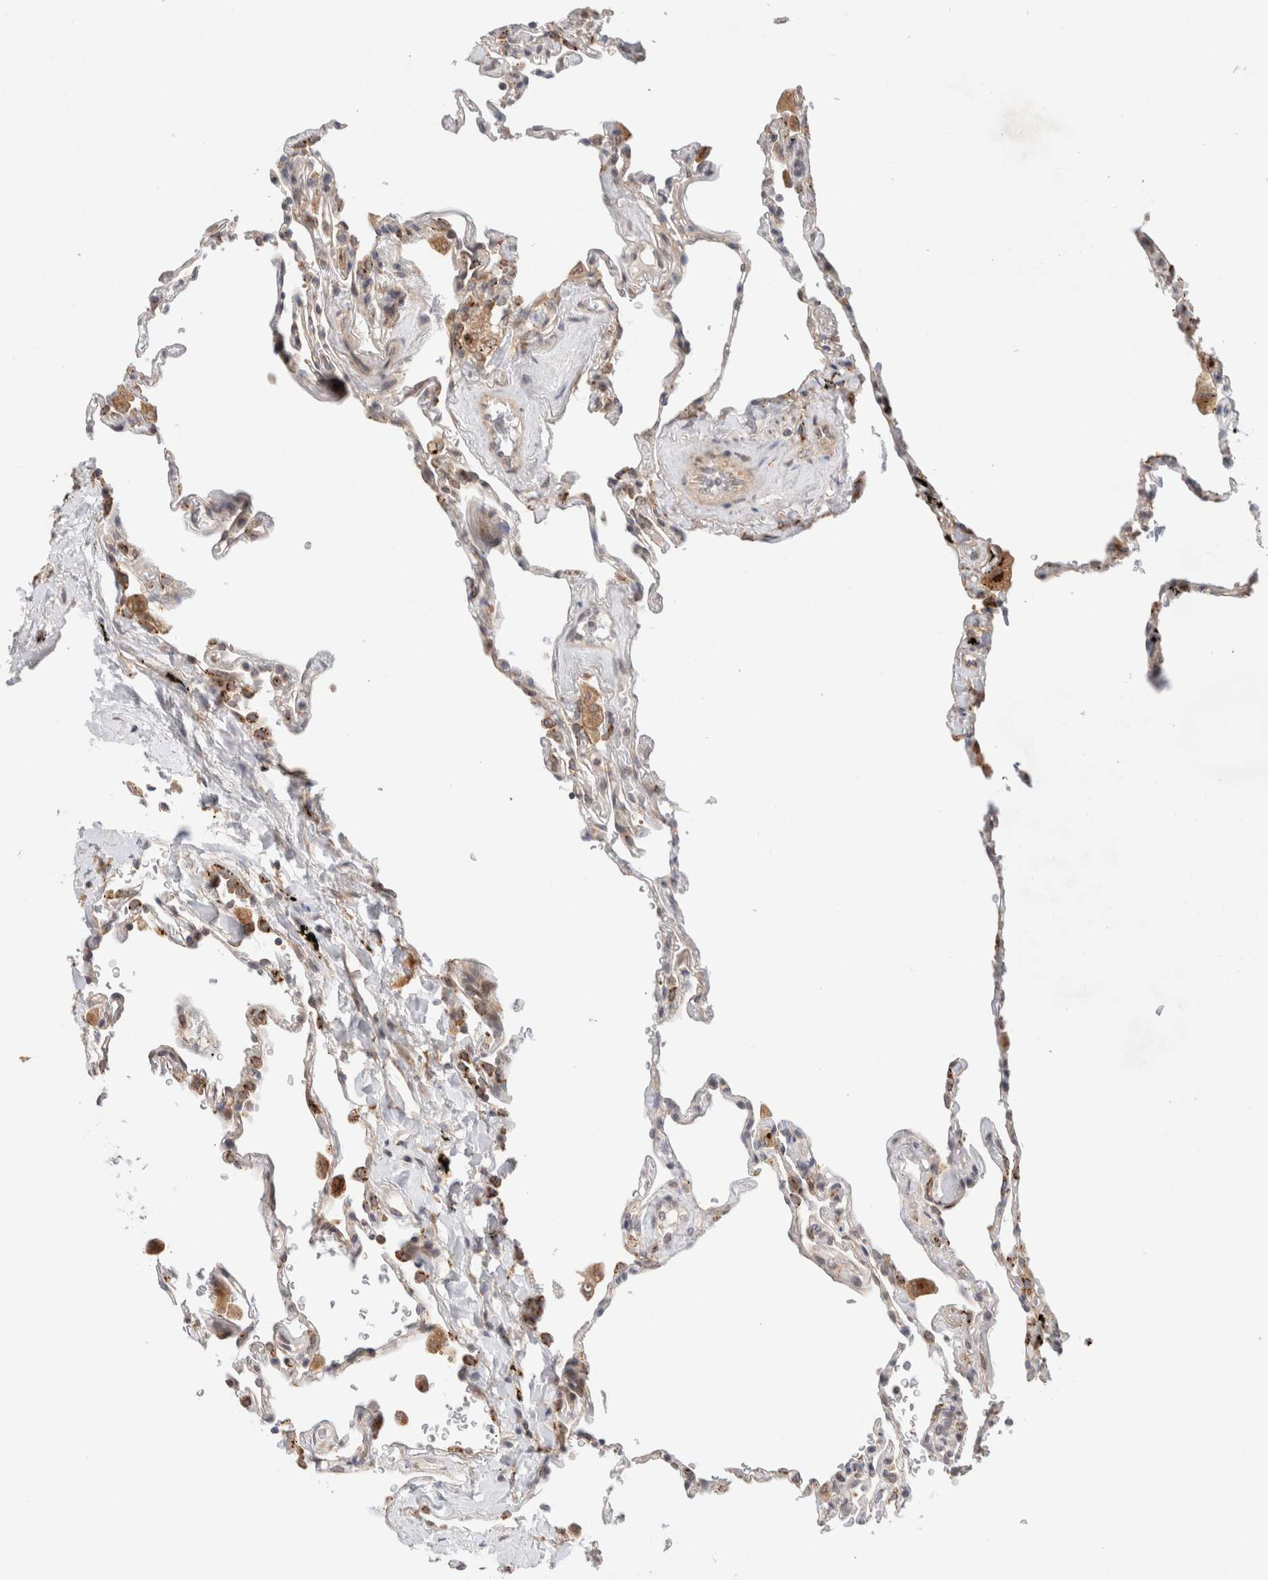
{"staining": {"intensity": "moderate", "quantity": "25%-75%", "location": "cytoplasmic/membranous"}, "tissue": "lung", "cell_type": "Alveolar cells", "image_type": "normal", "snomed": [{"axis": "morphology", "description": "Normal tissue, NOS"}, {"axis": "topography", "description": "Lung"}], "caption": "A high-resolution image shows immunohistochemistry (IHC) staining of benign lung, which displays moderate cytoplasmic/membranous staining in approximately 25%-75% of alveolar cells.", "gene": "GCN1", "patient": {"sex": "male", "age": 59}}